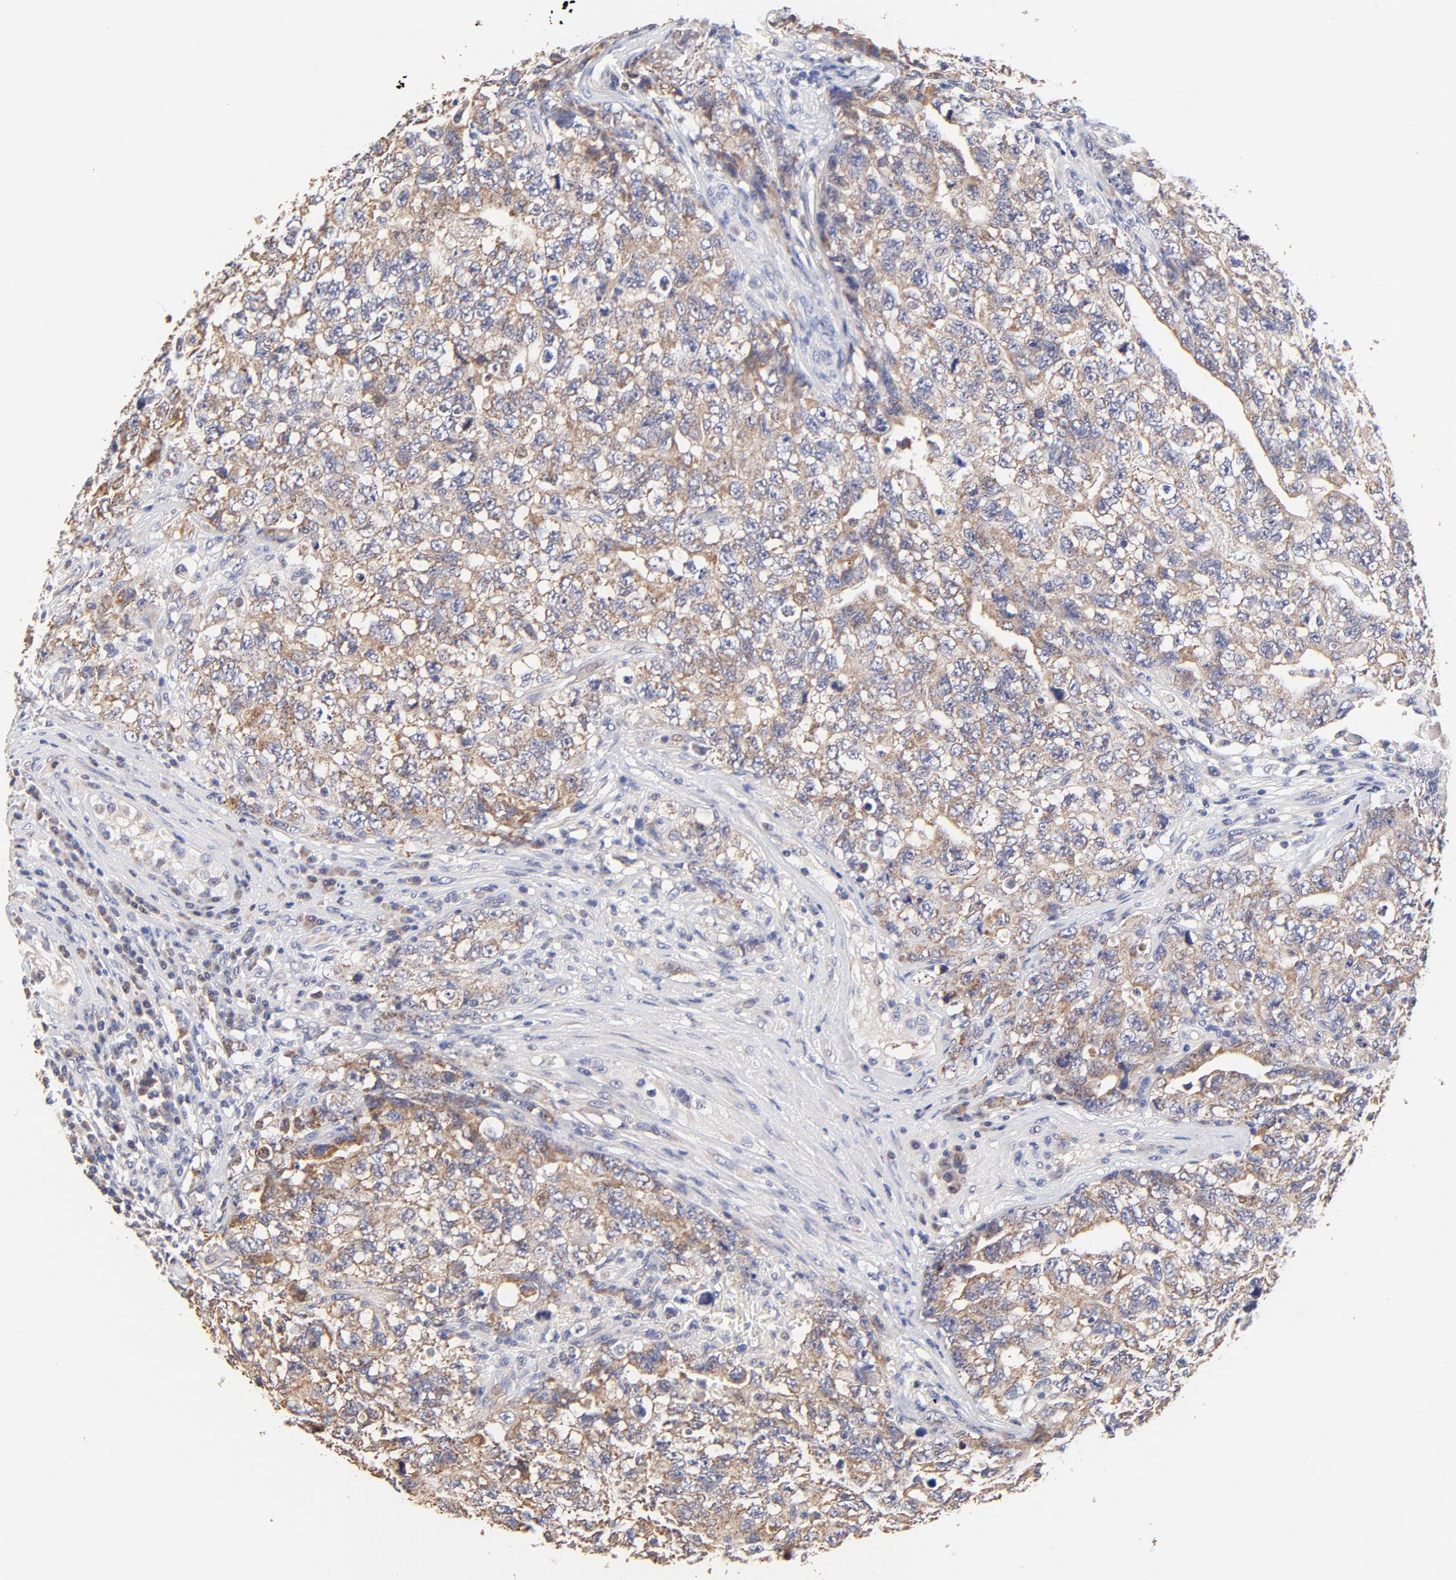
{"staining": {"intensity": "moderate", "quantity": ">75%", "location": "cytoplasmic/membranous"}, "tissue": "testis cancer", "cell_type": "Tumor cells", "image_type": "cancer", "snomed": [{"axis": "morphology", "description": "Carcinoma, Embryonal, NOS"}, {"axis": "topography", "description": "Testis"}], "caption": "DAB (3,3'-diaminobenzidine) immunohistochemical staining of testis embryonal carcinoma demonstrates moderate cytoplasmic/membranous protein positivity in approximately >75% of tumor cells. (DAB (3,3'-diaminobenzidine) IHC, brown staining for protein, blue staining for nuclei).", "gene": "PTK7", "patient": {"sex": "male", "age": 31}}